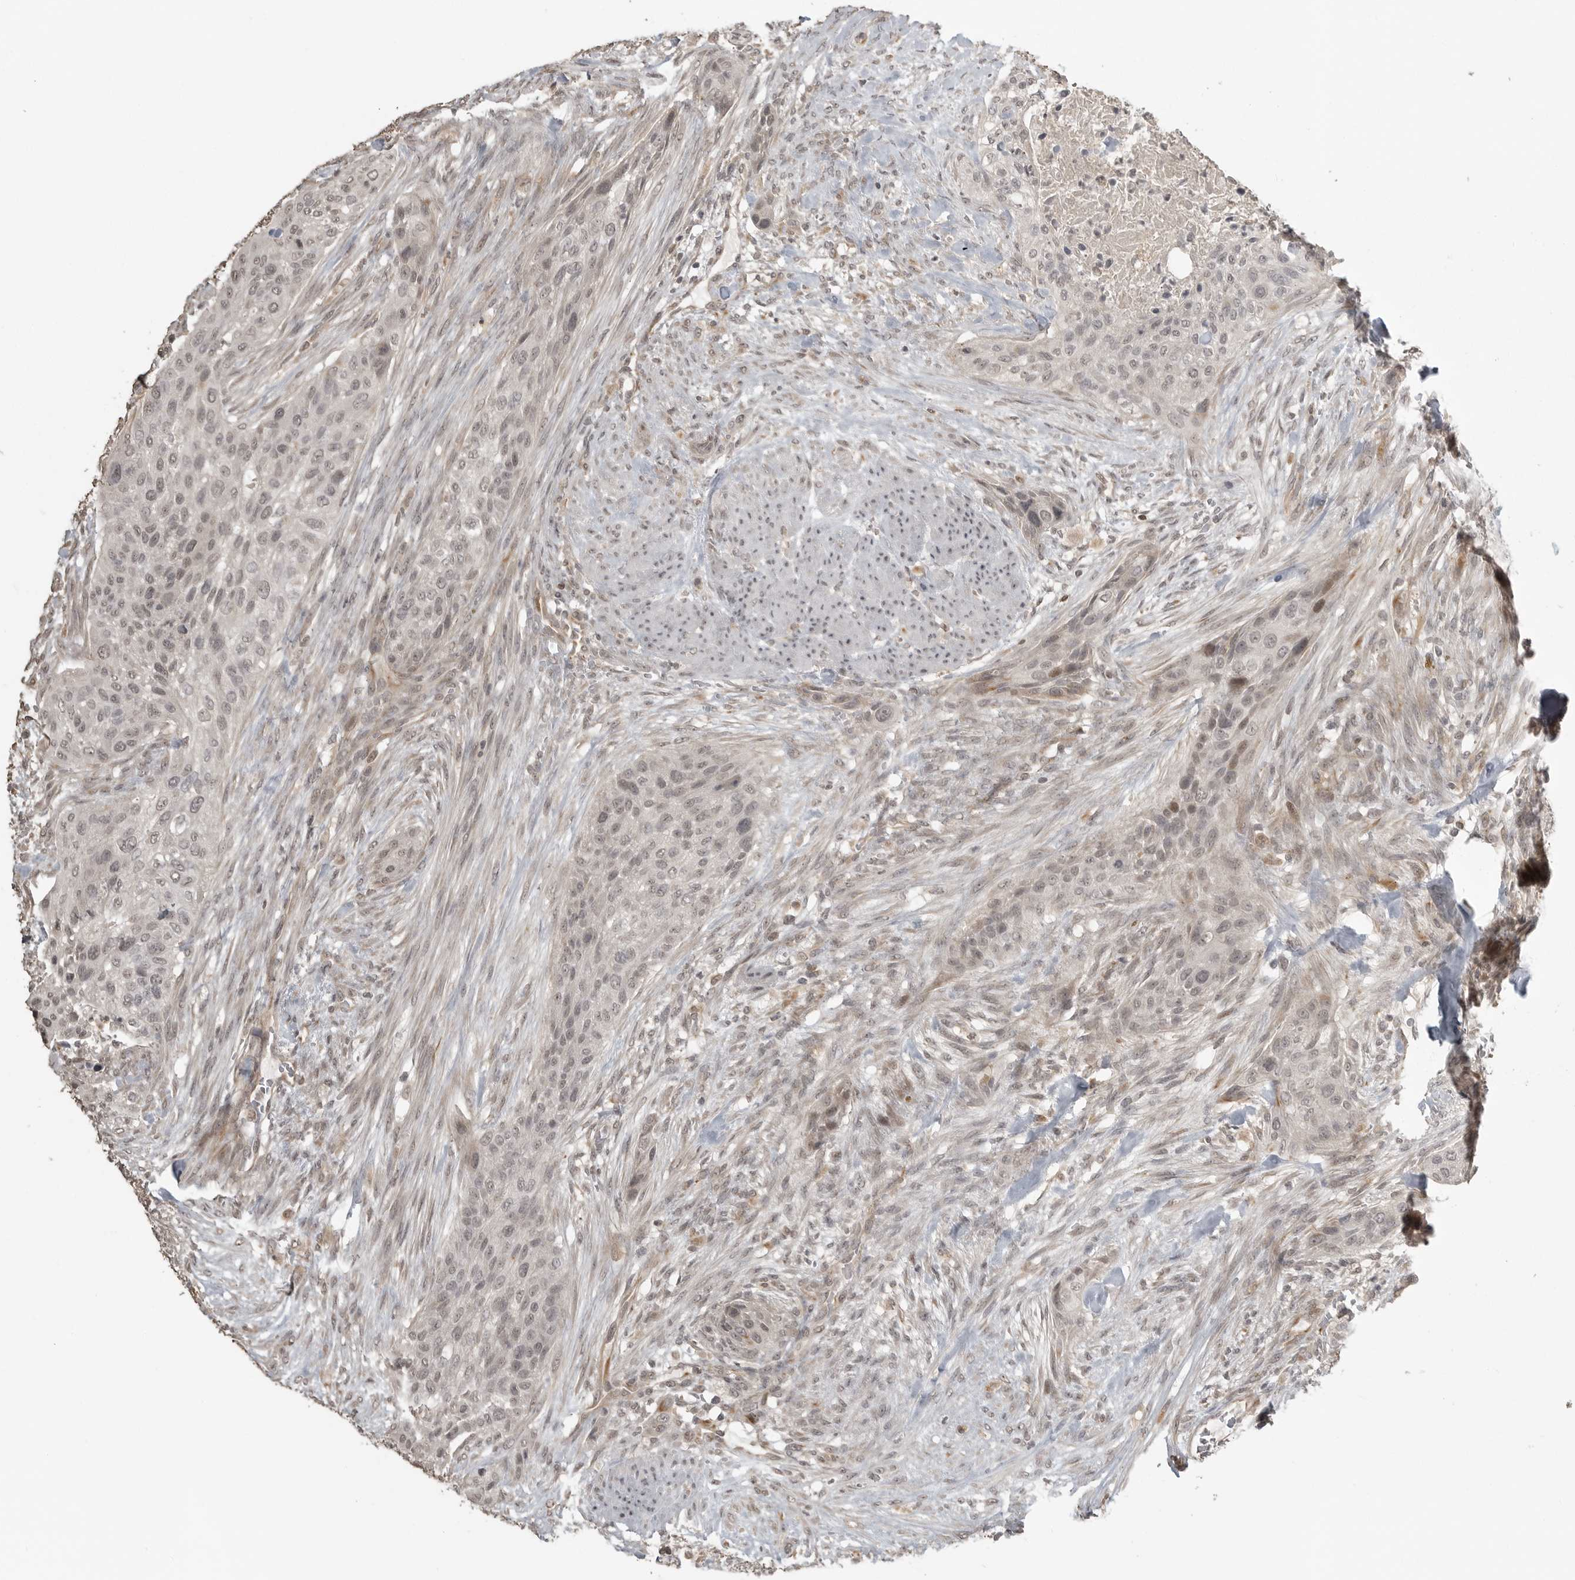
{"staining": {"intensity": "weak", "quantity": "25%-75%", "location": "nuclear"}, "tissue": "urothelial cancer", "cell_type": "Tumor cells", "image_type": "cancer", "snomed": [{"axis": "morphology", "description": "Urothelial carcinoma, High grade"}, {"axis": "topography", "description": "Urinary bladder"}], "caption": "High-grade urothelial carcinoma tissue exhibits weak nuclear expression in about 25%-75% of tumor cells", "gene": "SMG8", "patient": {"sex": "male", "age": 35}}